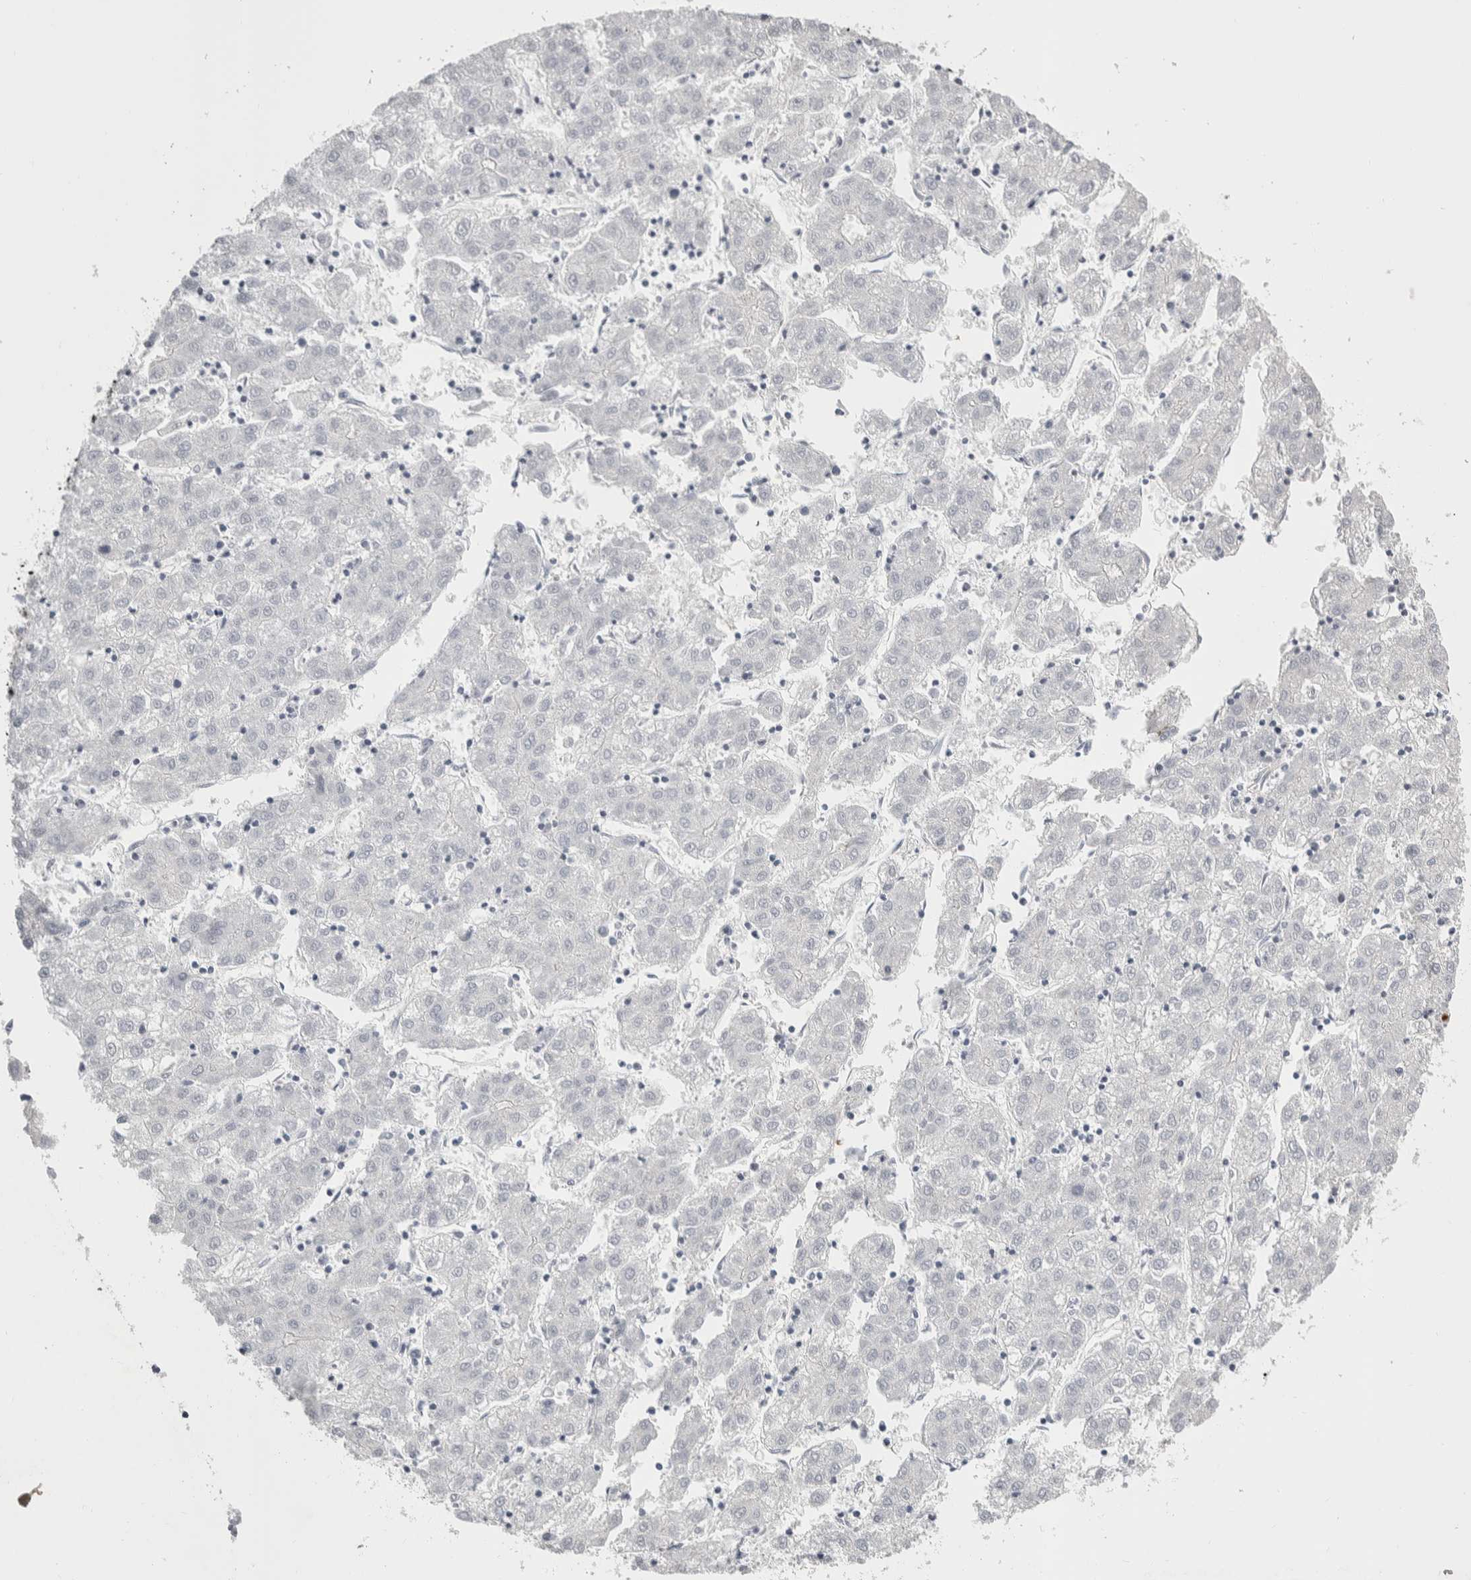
{"staining": {"intensity": "negative", "quantity": "none", "location": "none"}, "tissue": "liver cancer", "cell_type": "Tumor cells", "image_type": "cancer", "snomed": [{"axis": "morphology", "description": "Carcinoma, Hepatocellular, NOS"}, {"axis": "topography", "description": "Liver"}], "caption": "Immunohistochemistry micrograph of neoplastic tissue: human liver cancer (hepatocellular carcinoma) stained with DAB displays no significant protein expression in tumor cells.", "gene": "CEP295NL", "patient": {"sex": "male", "age": 72}}